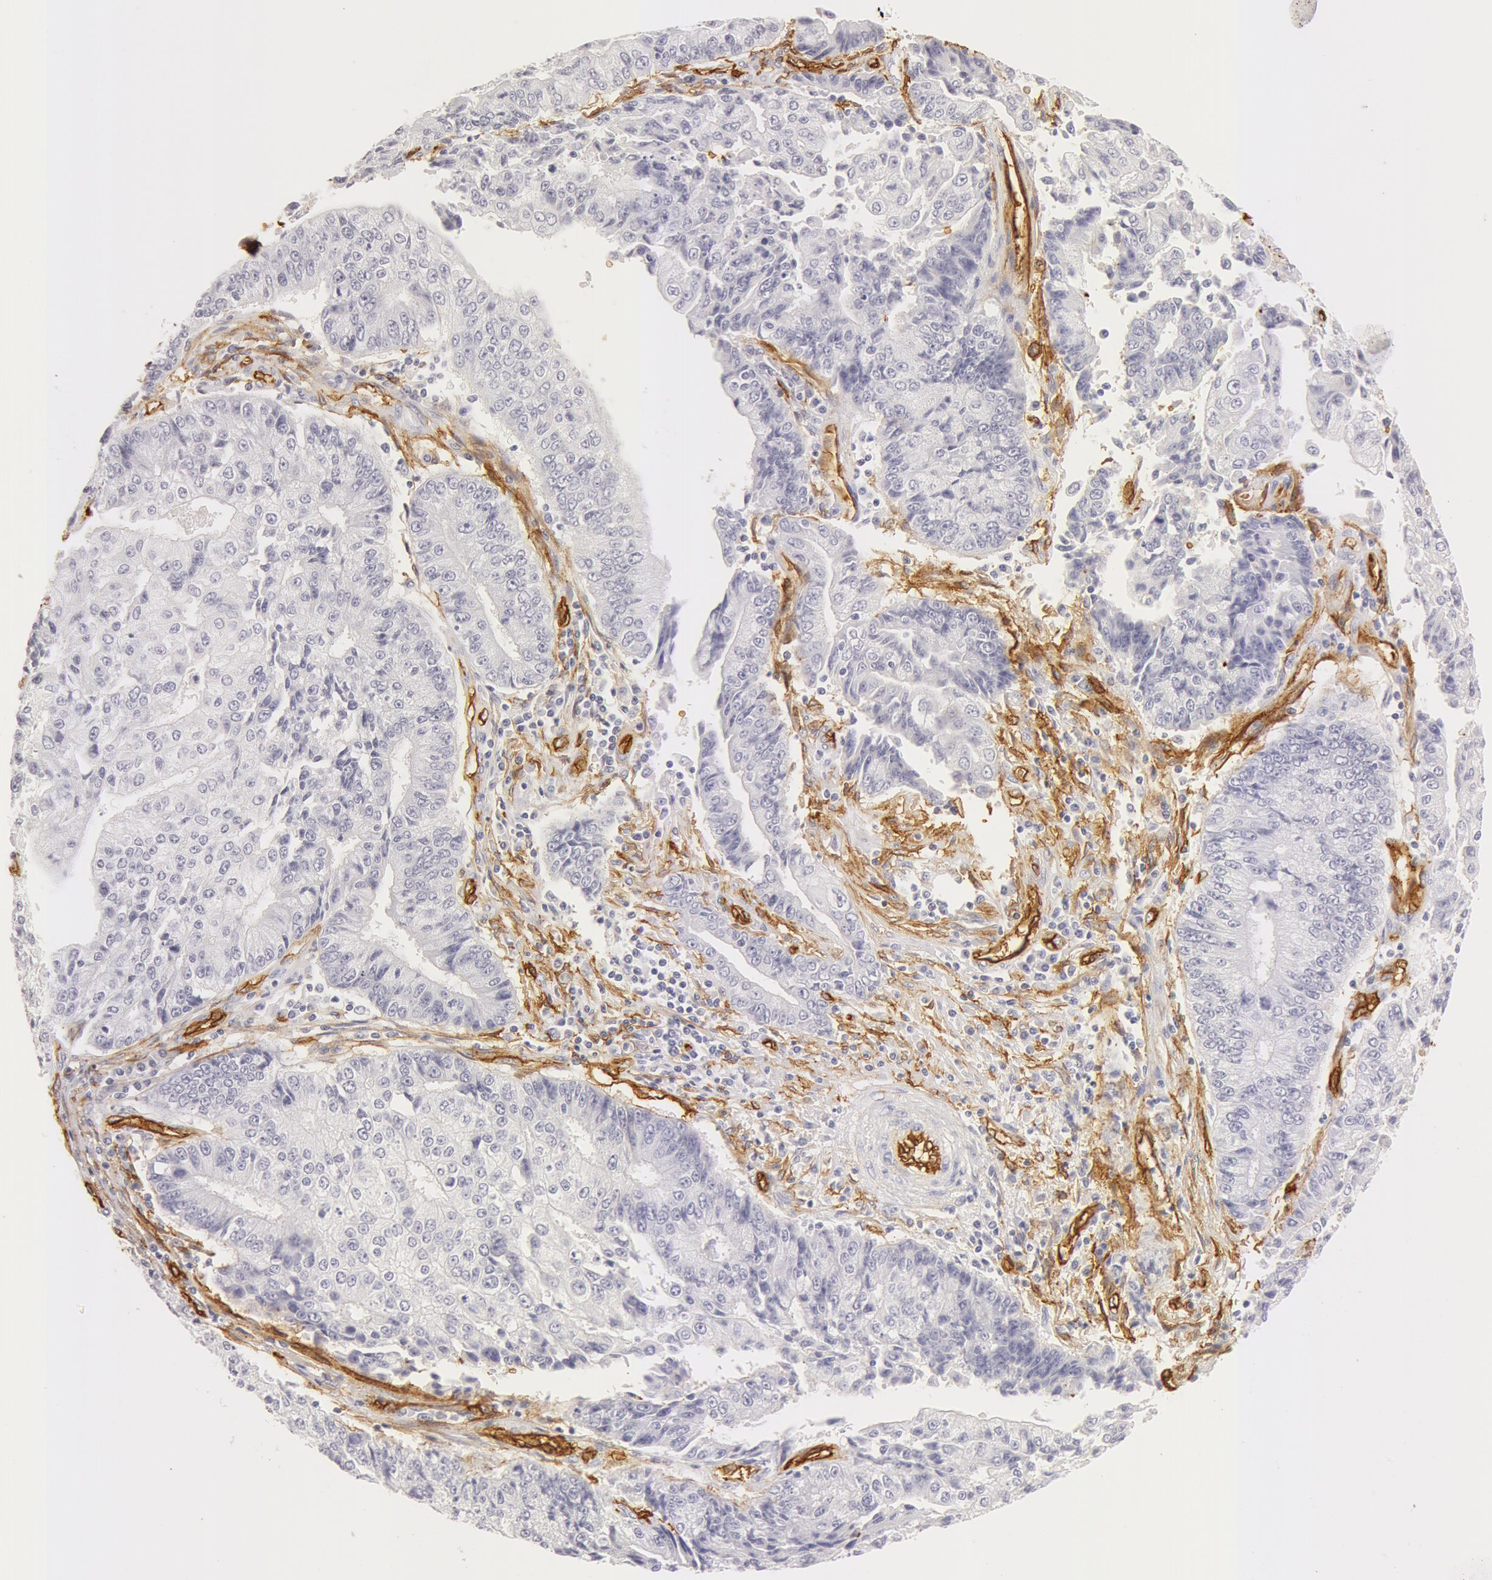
{"staining": {"intensity": "negative", "quantity": "none", "location": "none"}, "tissue": "endometrial cancer", "cell_type": "Tumor cells", "image_type": "cancer", "snomed": [{"axis": "morphology", "description": "Adenocarcinoma, NOS"}, {"axis": "topography", "description": "Endometrium"}], "caption": "There is no significant staining in tumor cells of endometrial cancer.", "gene": "AQP1", "patient": {"sex": "female", "age": 75}}